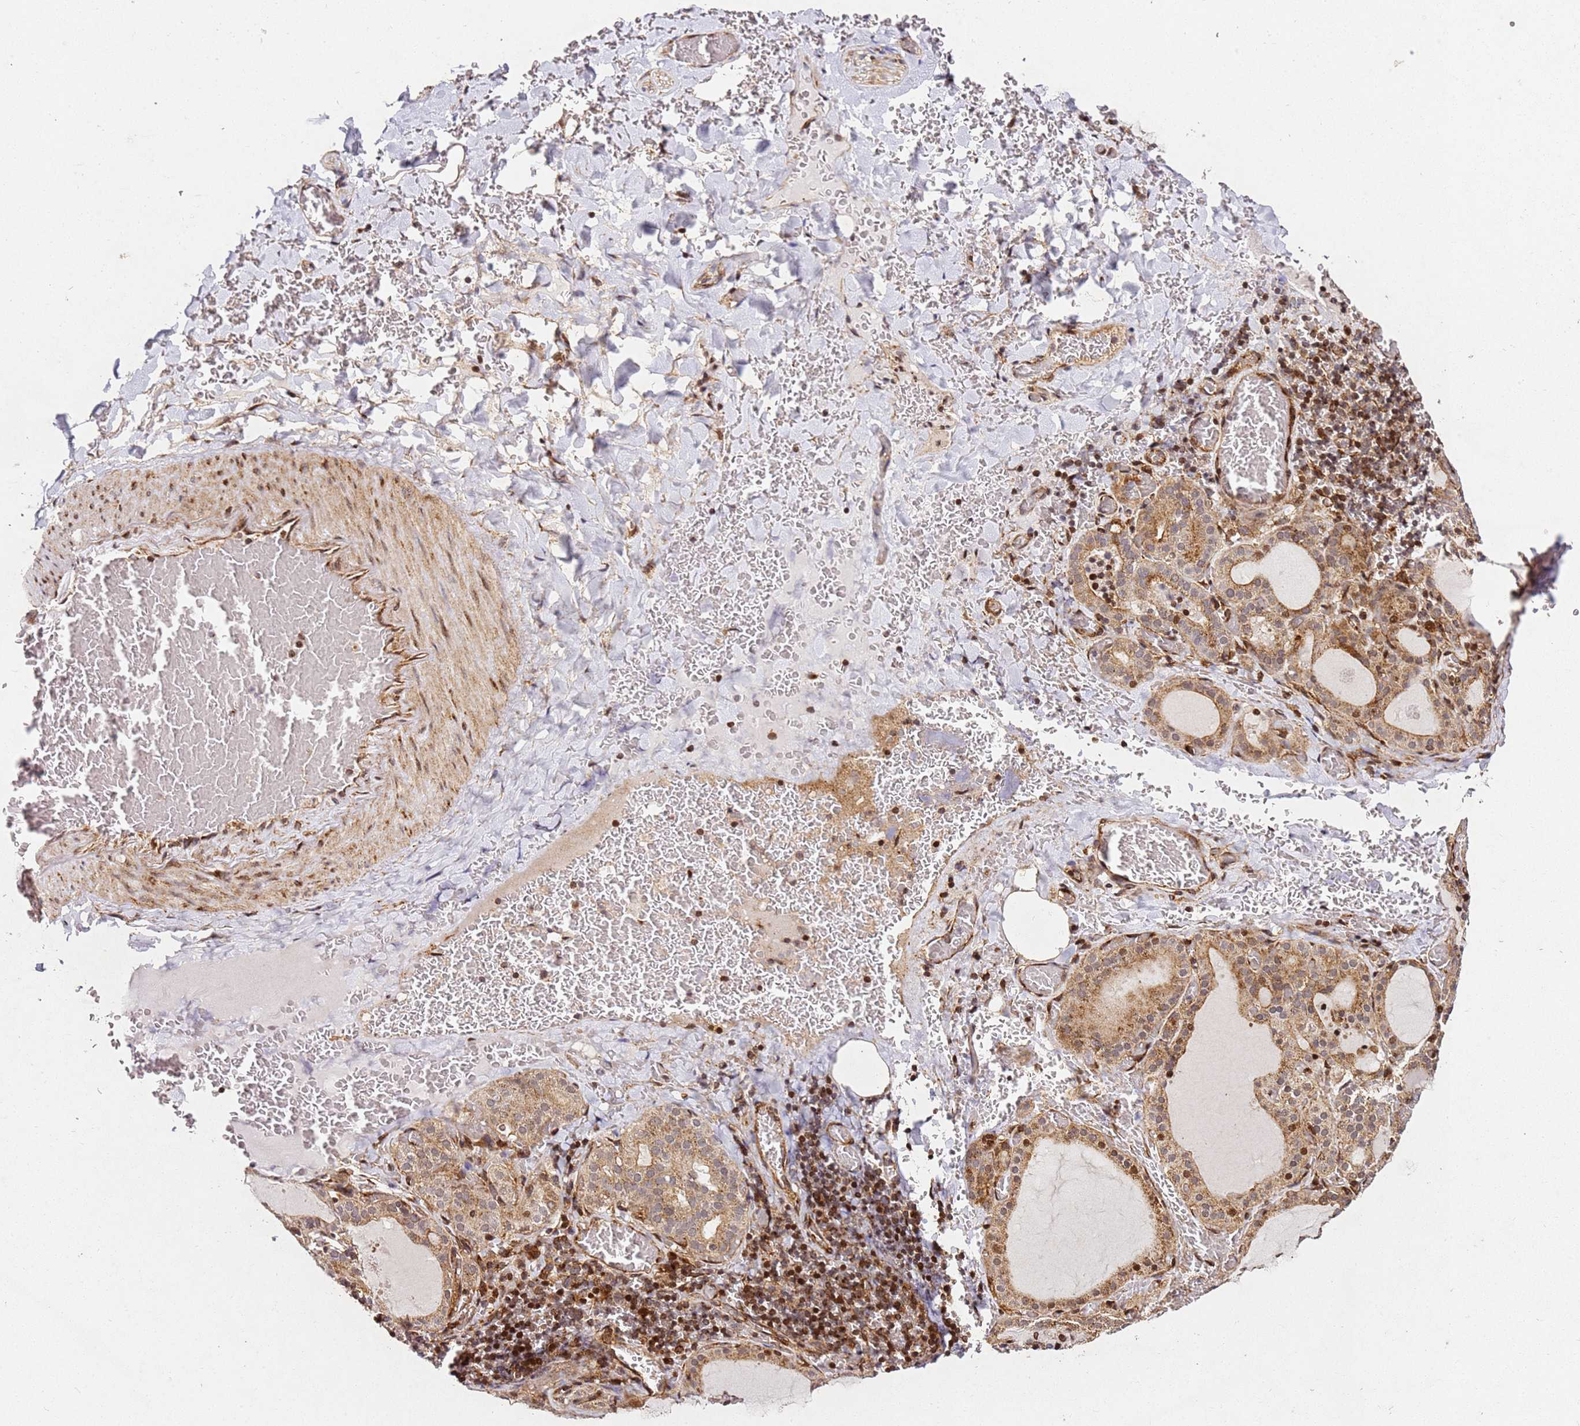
{"staining": {"intensity": "moderate", "quantity": ">75%", "location": "cytoplasmic/membranous,nuclear"}, "tissue": "thyroid gland", "cell_type": "Glandular cells", "image_type": "normal", "snomed": [{"axis": "morphology", "description": "Normal tissue, NOS"}, {"axis": "topography", "description": "Thyroid gland"}], "caption": "DAB immunohistochemical staining of unremarkable thyroid gland reveals moderate cytoplasmic/membranous,nuclear protein staining in approximately >75% of glandular cells. (IHC, brightfield microscopy, high magnification).", "gene": "ZNF296", "patient": {"sex": "female", "age": 39}}